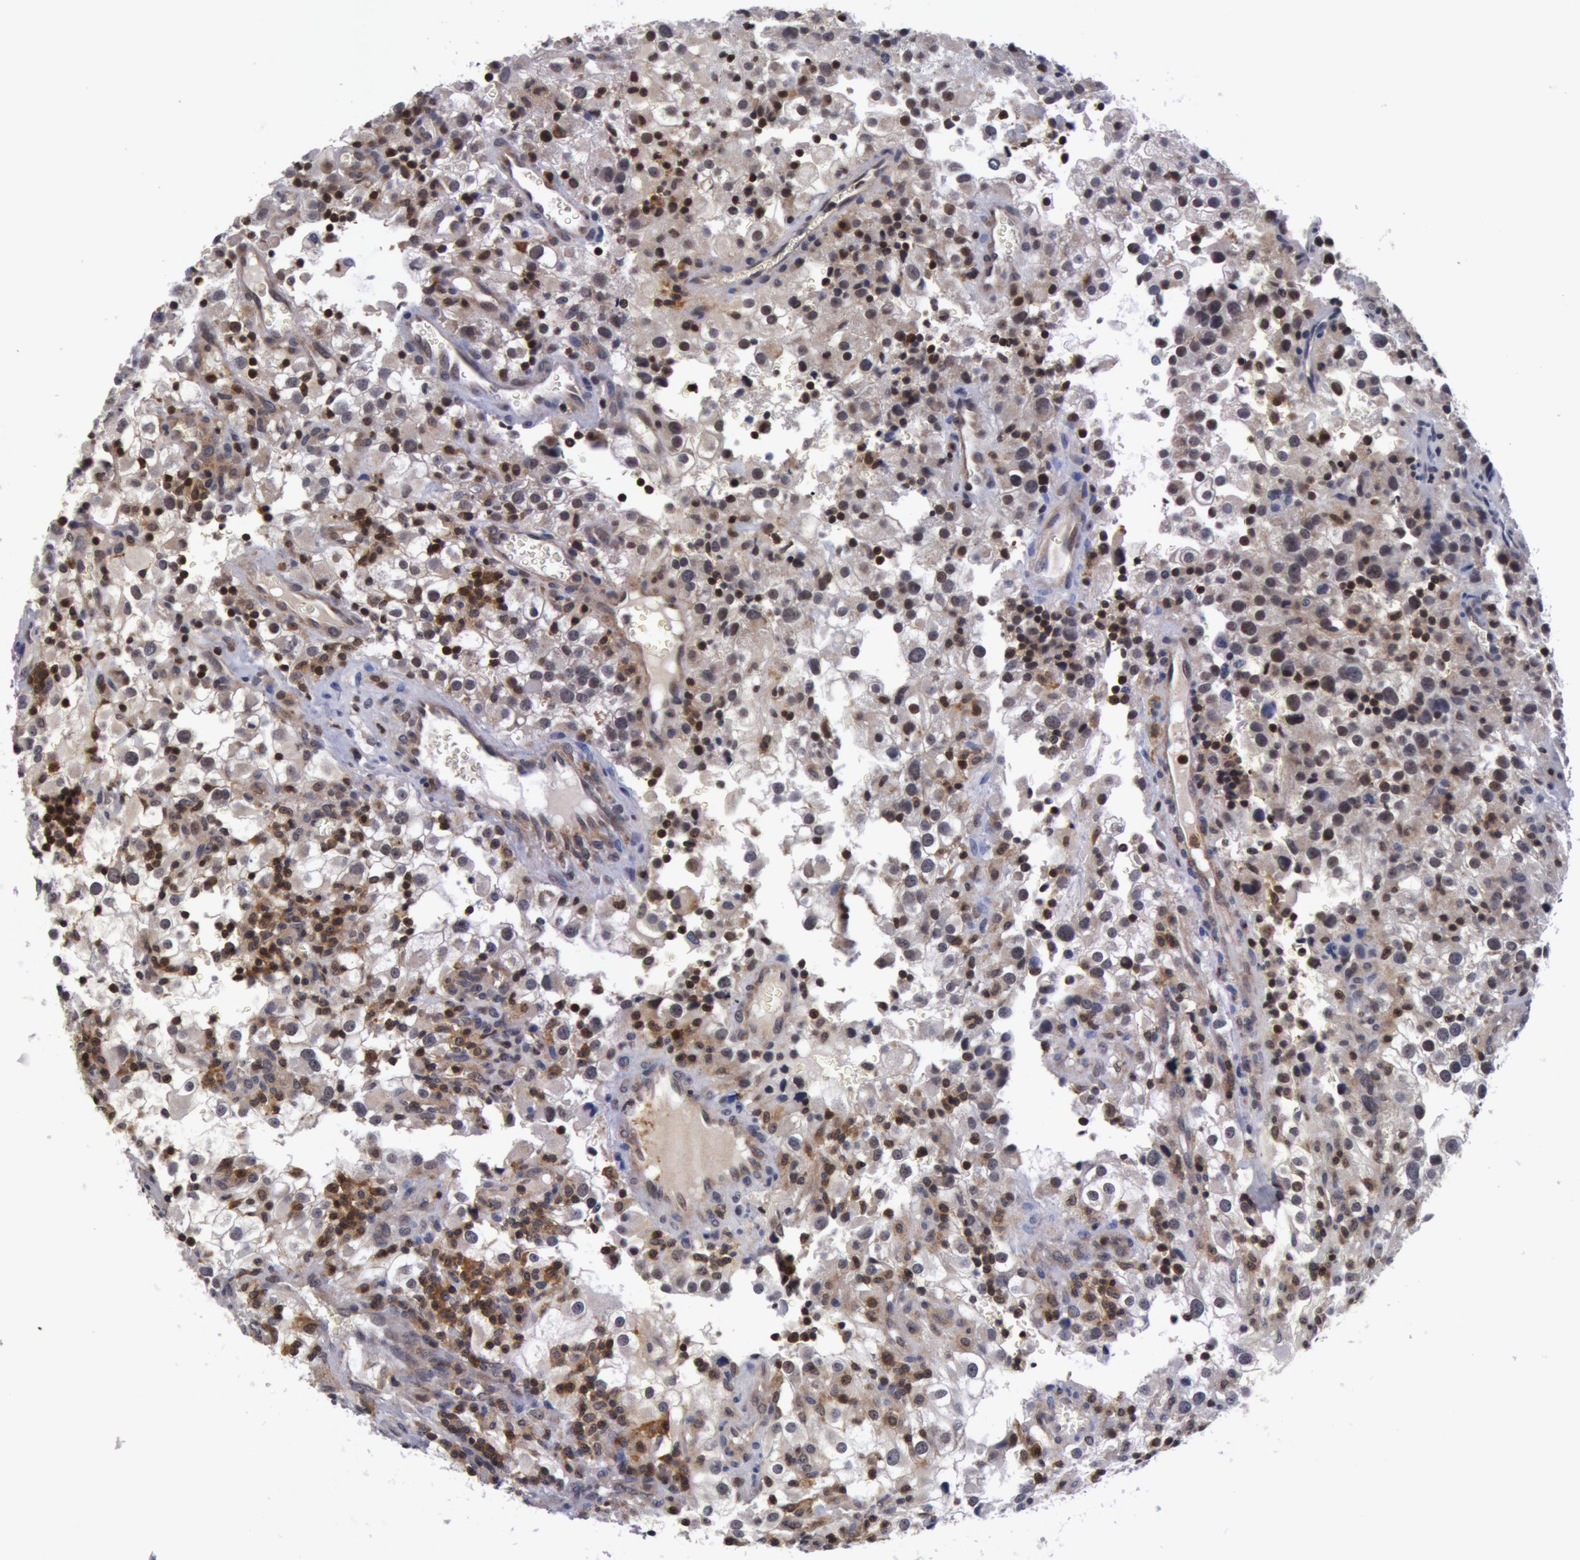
{"staining": {"intensity": "weak", "quantity": "25%-75%", "location": "nuclear"}, "tissue": "renal cancer", "cell_type": "Tumor cells", "image_type": "cancer", "snomed": [{"axis": "morphology", "description": "Adenocarcinoma, NOS"}, {"axis": "topography", "description": "Kidney"}], "caption": "Human adenocarcinoma (renal) stained with a brown dye demonstrates weak nuclear positive staining in approximately 25%-75% of tumor cells.", "gene": "ZNF350", "patient": {"sex": "female", "age": 52}}